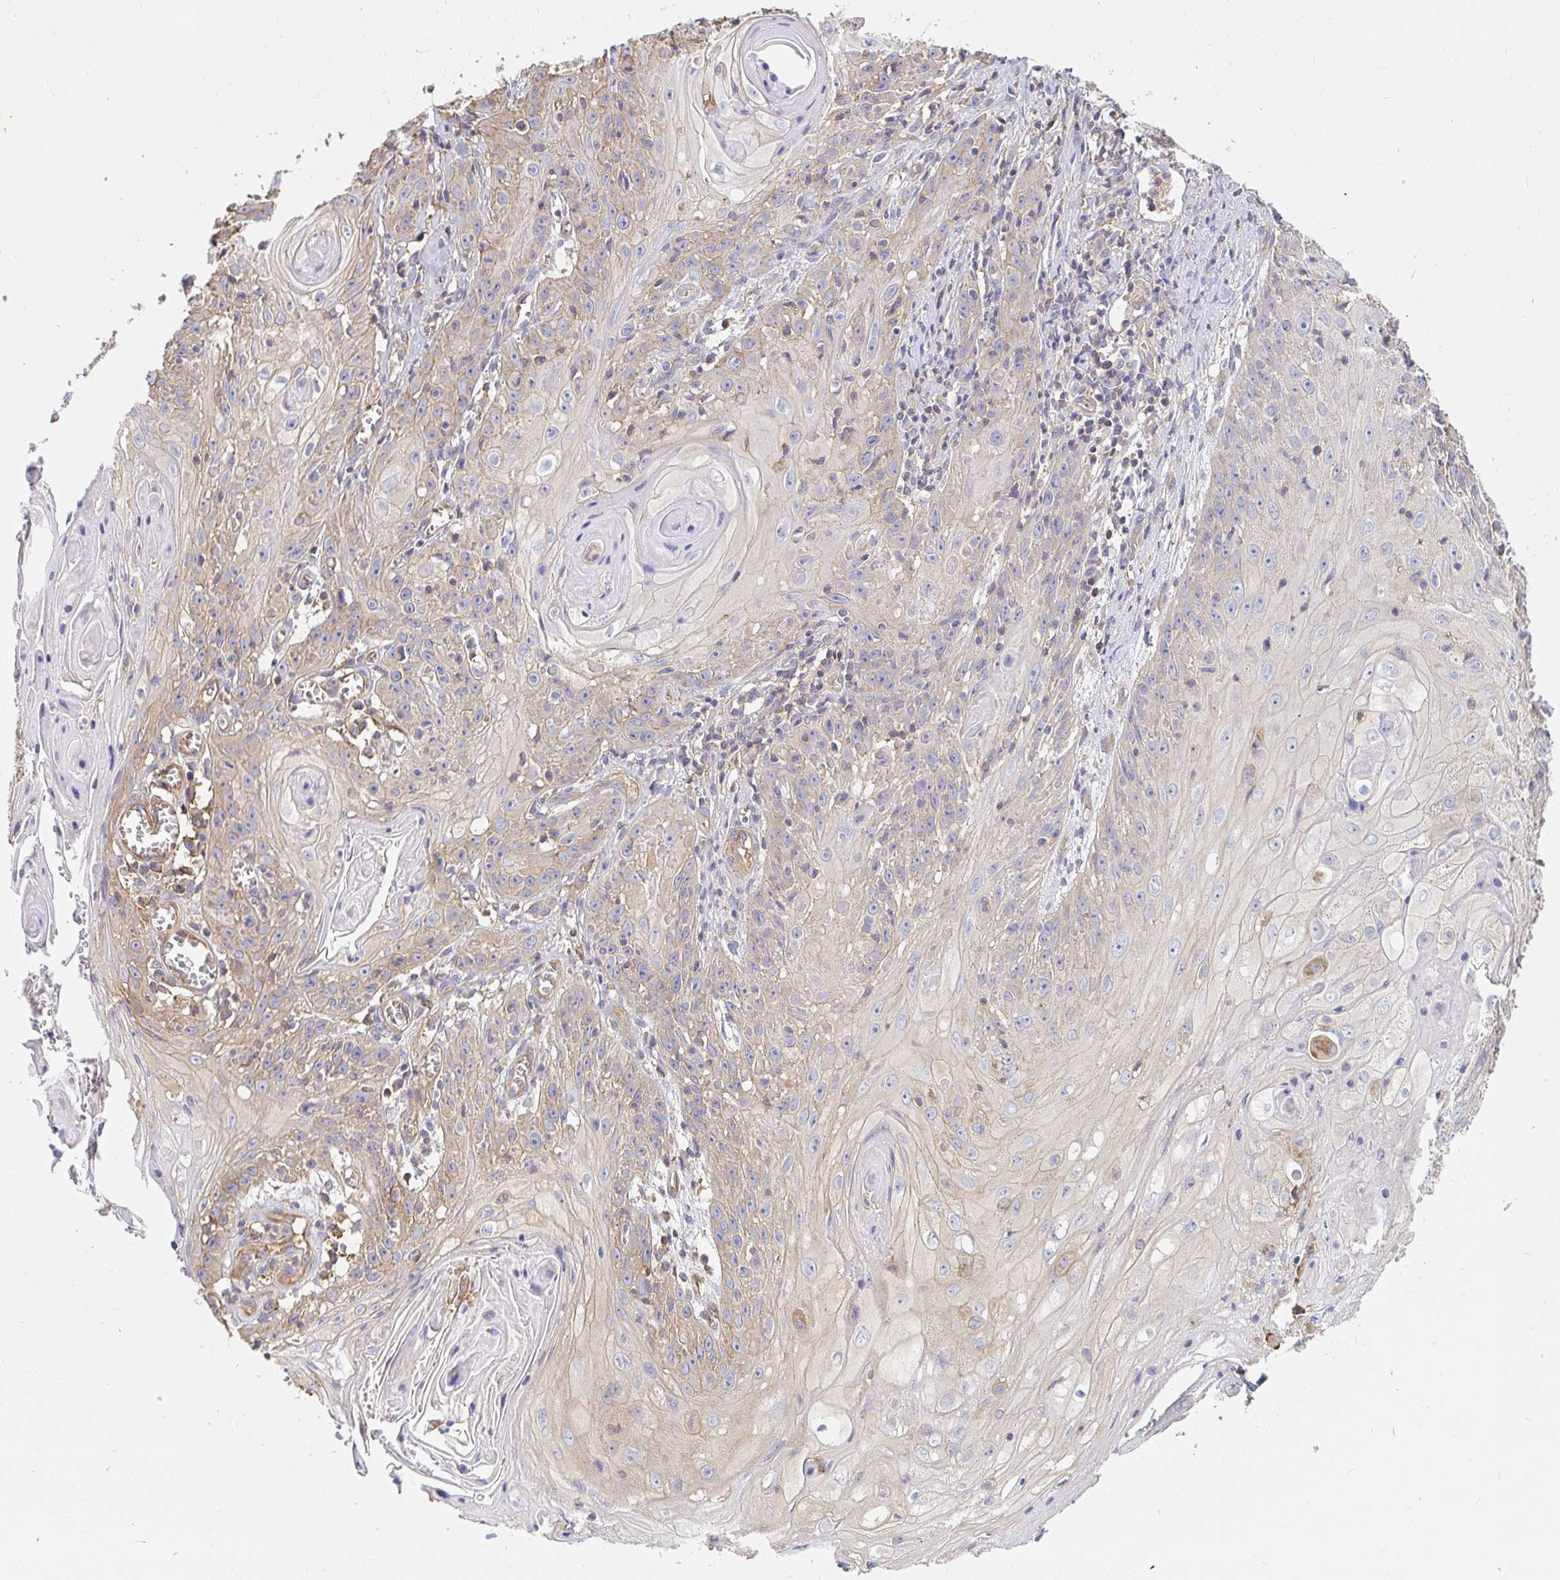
{"staining": {"intensity": "weak", "quantity": "<25%", "location": "cytoplasmic/membranous"}, "tissue": "skin cancer", "cell_type": "Tumor cells", "image_type": "cancer", "snomed": [{"axis": "morphology", "description": "Squamous cell carcinoma, NOS"}, {"axis": "topography", "description": "Skin"}, {"axis": "topography", "description": "Vulva"}], "caption": "IHC micrograph of skin cancer stained for a protein (brown), which demonstrates no staining in tumor cells.", "gene": "TSPAN19", "patient": {"sex": "female", "age": 76}}